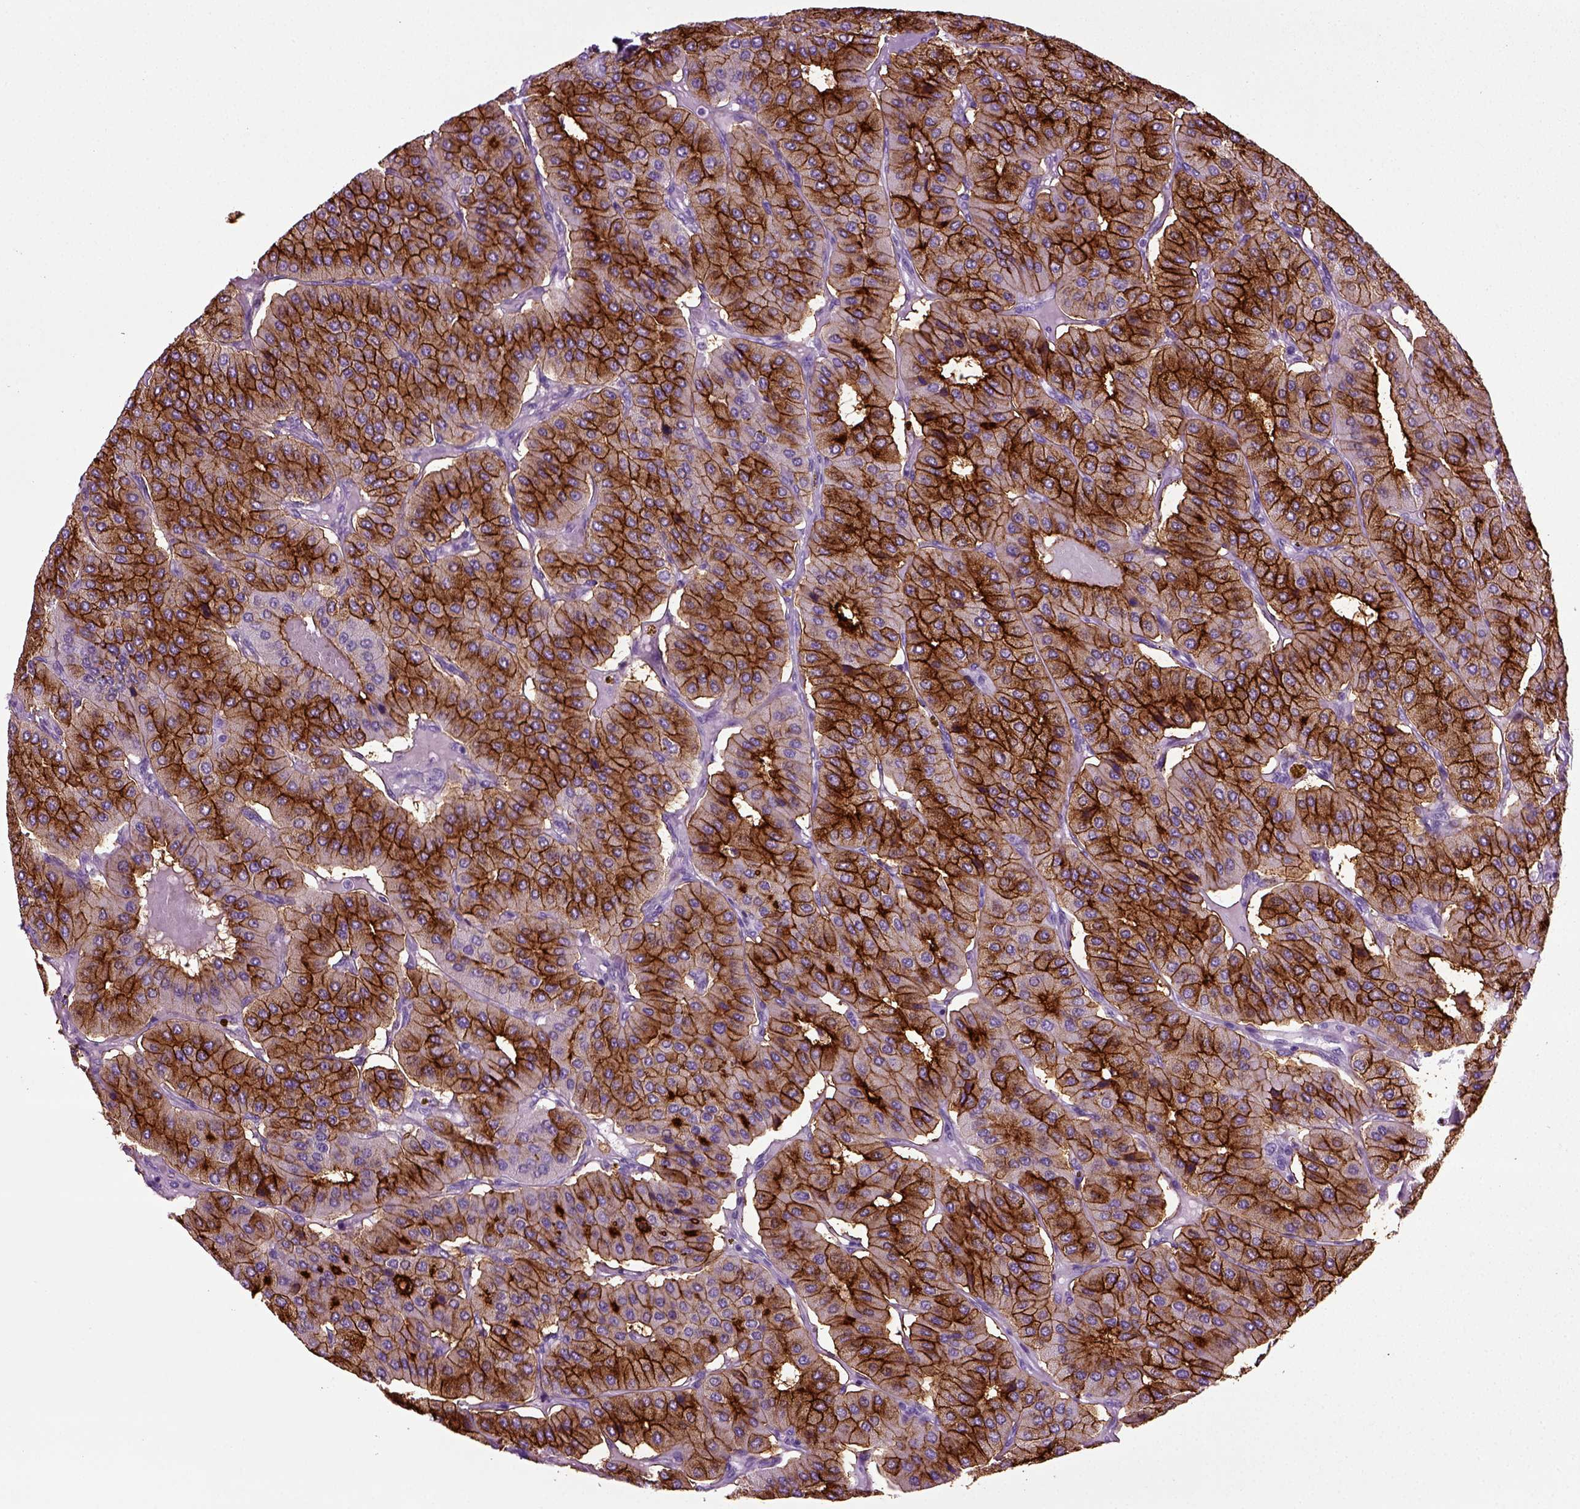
{"staining": {"intensity": "strong", "quantity": ">75%", "location": "cytoplasmic/membranous"}, "tissue": "parathyroid gland", "cell_type": "Glandular cells", "image_type": "normal", "snomed": [{"axis": "morphology", "description": "Normal tissue, NOS"}, {"axis": "morphology", "description": "Adenoma, NOS"}, {"axis": "topography", "description": "Parathyroid gland"}], "caption": "An image of parathyroid gland stained for a protein displays strong cytoplasmic/membranous brown staining in glandular cells. Using DAB (3,3'-diaminobenzidine) (brown) and hematoxylin (blue) stains, captured at high magnification using brightfield microscopy.", "gene": "CD109", "patient": {"sex": "female", "age": 86}}